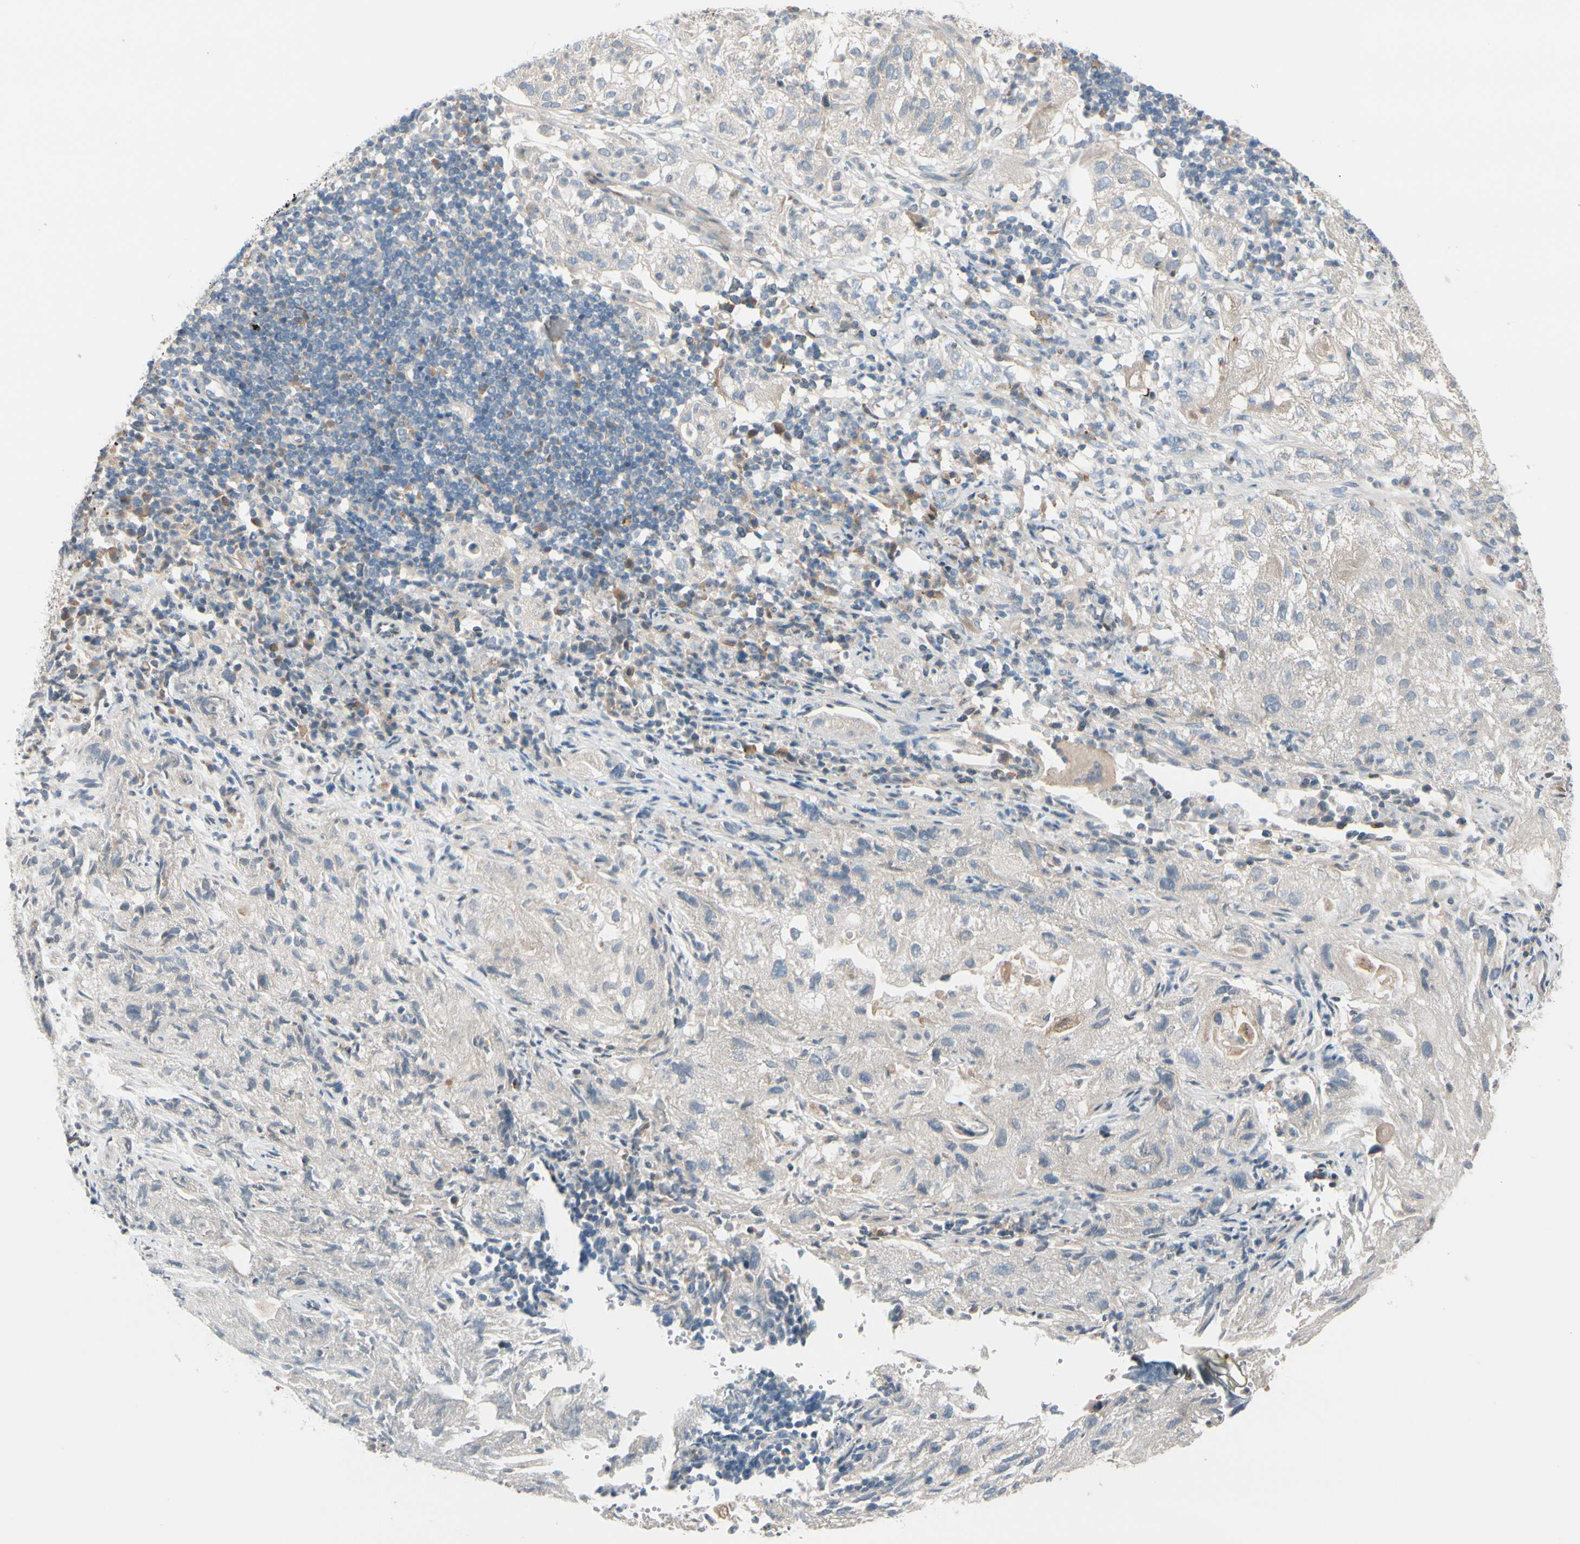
{"staining": {"intensity": "negative", "quantity": "none", "location": "none"}, "tissue": "lung cancer", "cell_type": "Tumor cells", "image_type": "cancer", "snomed": [{"axis": "morphology", "description": "Inflammation, NOS"}, {"axis": "morphology", "description": "Squamous cell carcinoma, NOS"}, {"axis": "topography", "description": "Lymph node"}, {"axis": "topography", "description": "Soft tissue"}, {"axis": "topography", "description": "Lung"}], "caption": "Immunohistochemistry of human squamous cell carcinoma (lung) reveals no positivity in tumor cells.", "gene": "FGF10", "patient": {"sex": "male", "age": 66}}